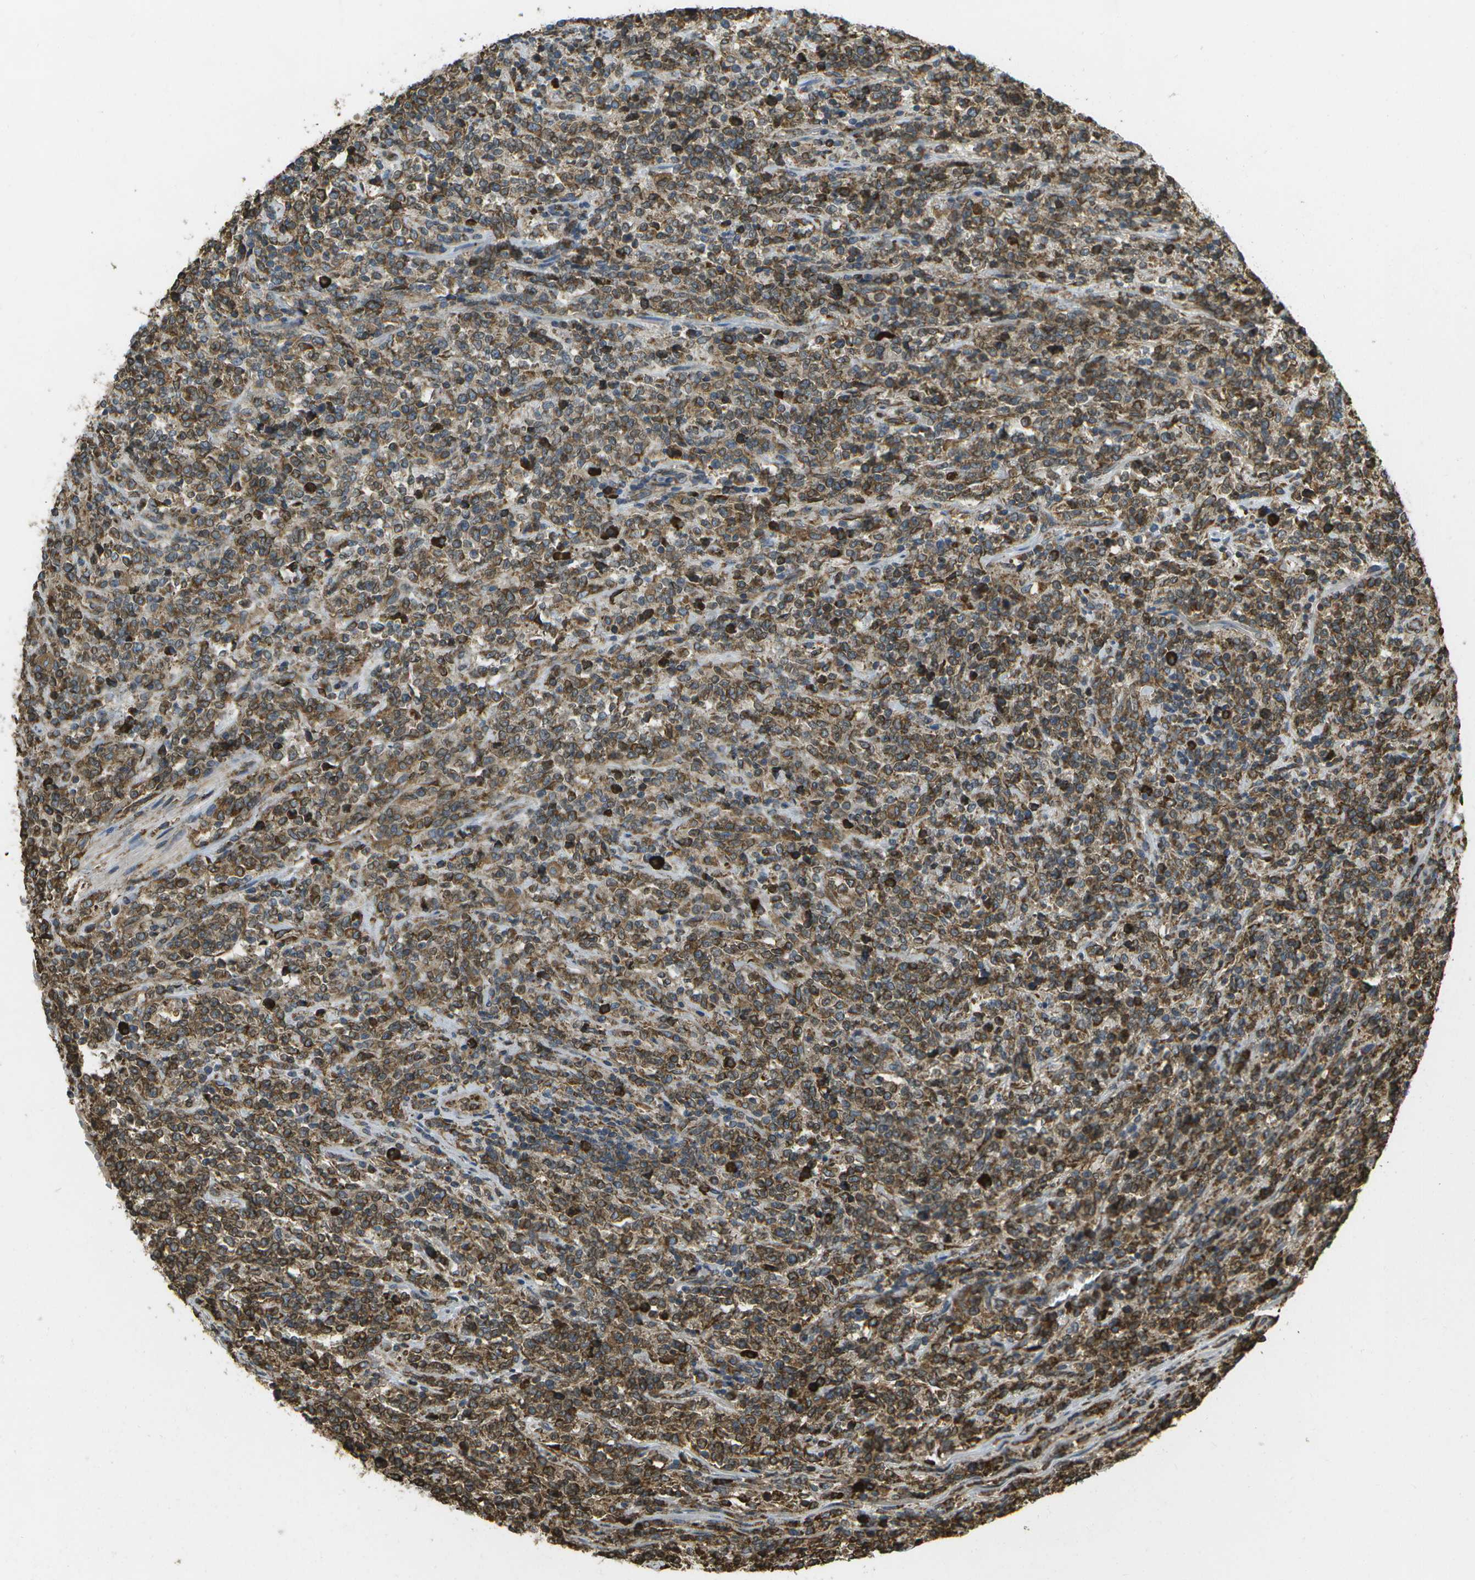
{"staining": {"intensity": "moderate", "quantity": "25%-75%", "location": "cytoplasmic/membranous"}, "tissue": "lymphoma", "cell_type": "Tumor cells", "image_type": "cancer", "snomed": [{"axis": "morphology", "description": "Malignant lymphoma, non-Hodgkin's type, High grade"}, {"axis": "topography", "description": "Soft tissue"}], "caption": "There is medium levels of moderate cytoplasmic/membranous positivity in tumor cells of lymphoma, as demonstrated by immunohistochemical staining (brown color).", "gene": "PDIA4", "patient": {"sex": "male", "age": 18}}